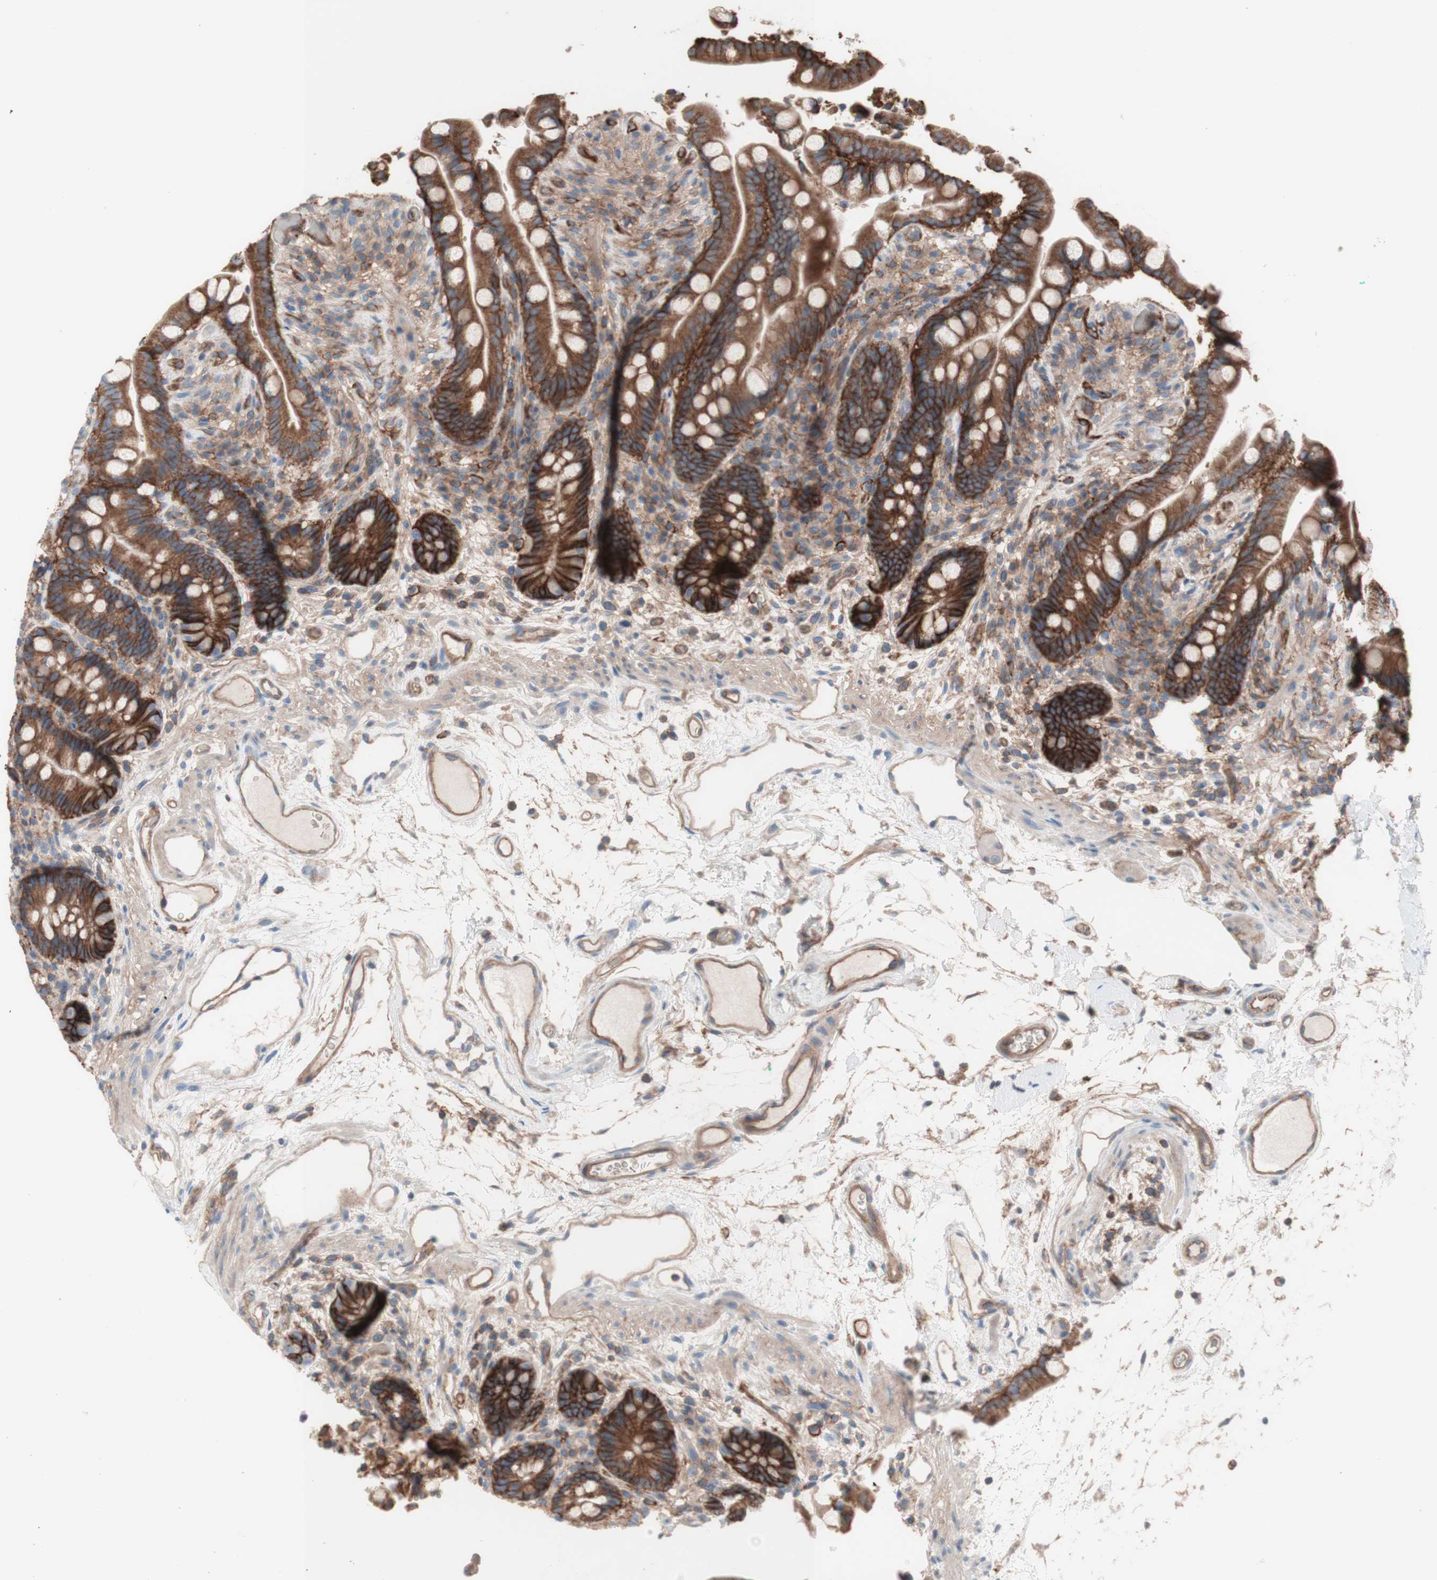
{"staining": {"intensity": "moderate", "quantity": ">75%", "location": "cytoplasmic/membranous"}, "tissue": "colon", "cell_type": "Endothelial cells", "image_type": "normal", "snomed": [{"axis": "morphology", "description": "Normal tissue, NOS"}, {"axis": "topography", "description": "Colon"}], "caption": "Immunohistochemical staining of benign human colon shows >75% levels of moderate cytoplasmic/membranous protein positivity in approximately >75% of endothelial cells.", "gene": "CD46", "patient": {"sex": "male", "age": 73}}